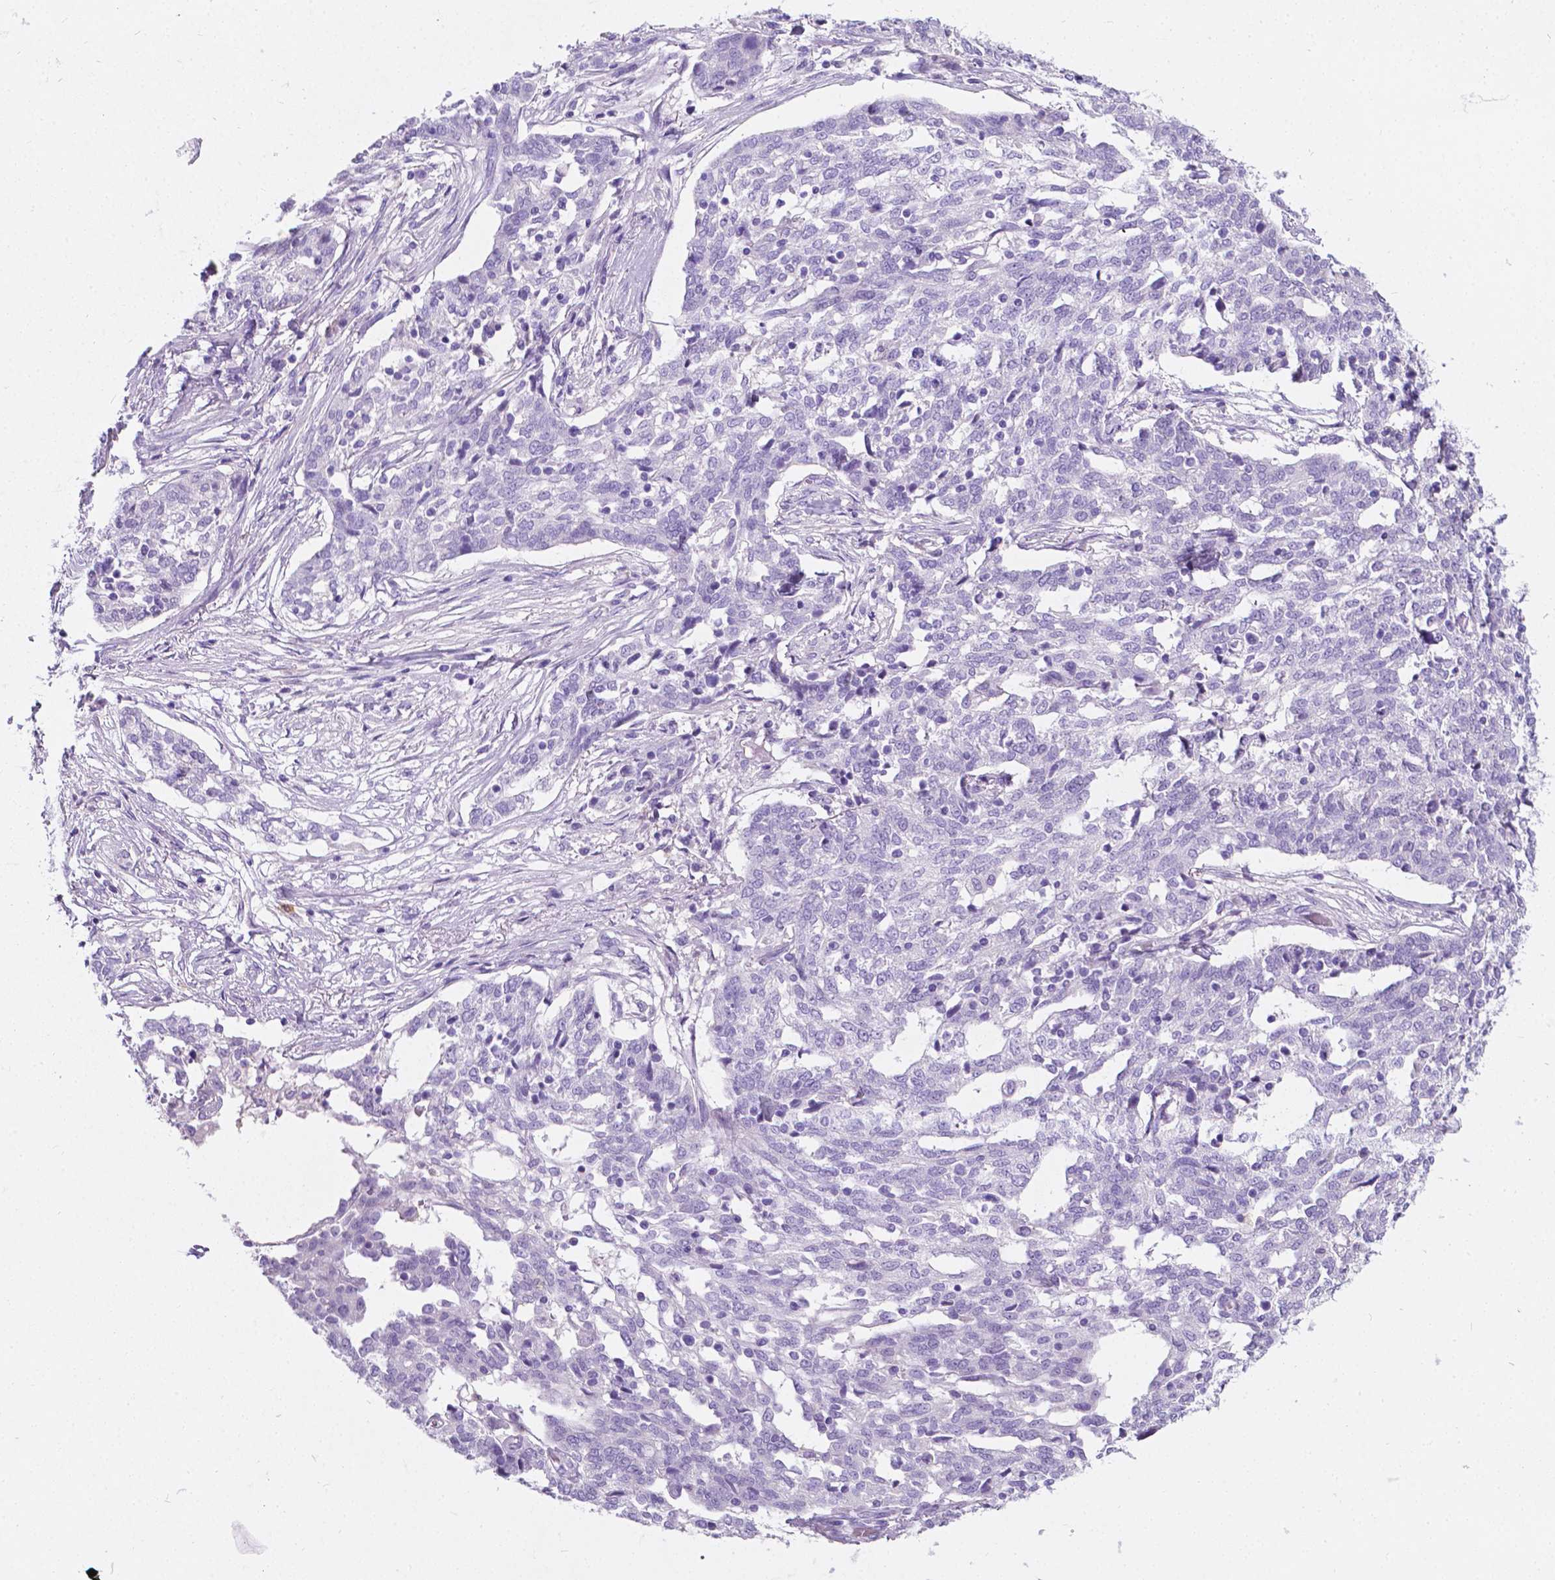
{"staining": {"intensity": "negative", "quantity": "none", "location": "none"}, "tissue": "ovarian cancer", "cell_type": "Tumor cells", "image_type": "cancer", "snomed": [{"axis": "morphology", "description": "Cystadenocarcinoma, serous, NOS"}, {"axis": "topography", "description": "Ovary"}], "caption": "DAB immunohistochemical staining of serous cystadenocarcinoma (ovarian) displays no significant positivity in tumor cells.", "gene": "GNAO1", "patient": {"sex": "female", "age": 67}}